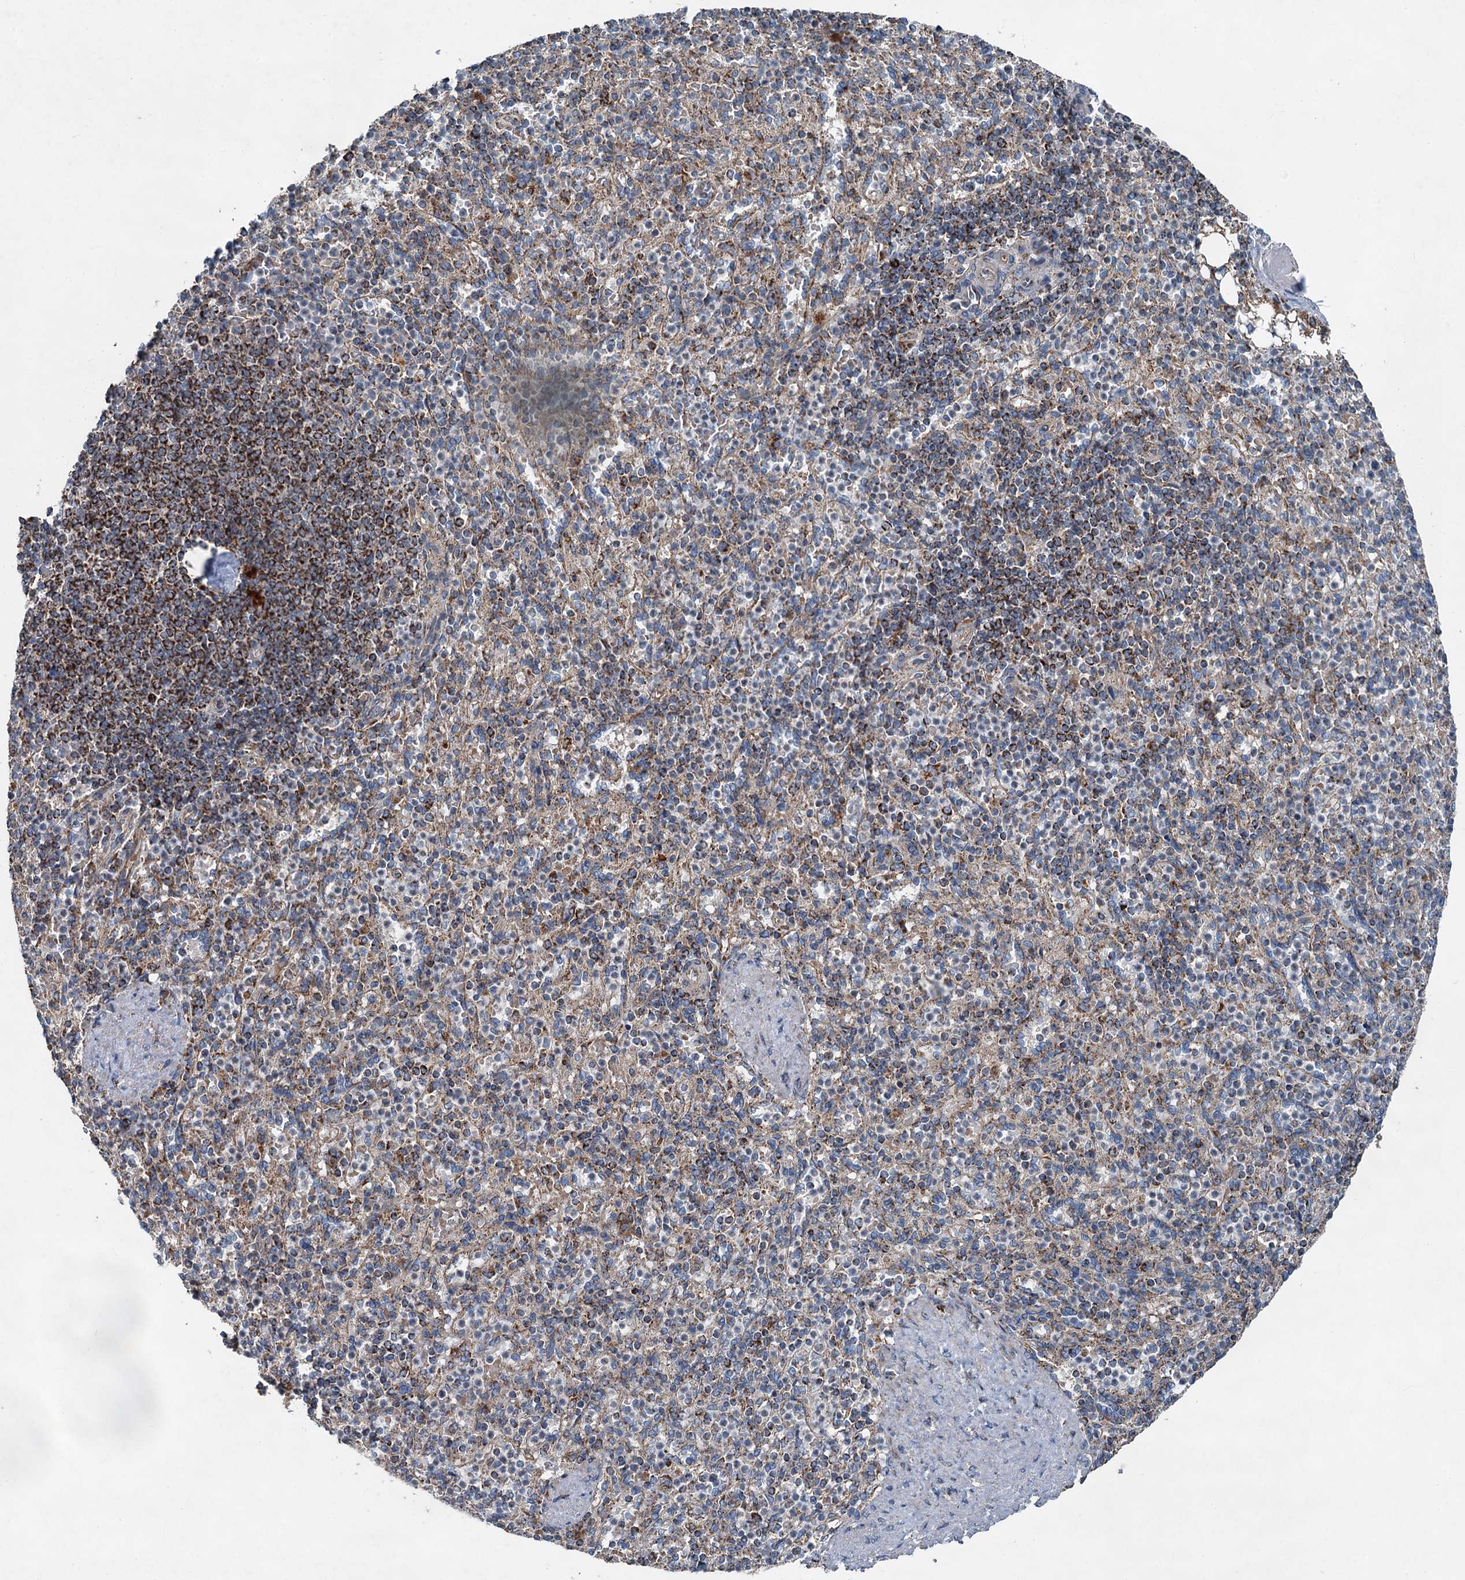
{"staining": {"intensity": "moderate", "quantity": "25%-75%", "location": "cytoplasmic/membranous"}, "tissue": "spleen", "cell_type": "Cells in red pulp", "image_type": "normal", "snomed": [{"axis": "morphology", "description": "Normal tissue, NOS"}, {"axis": "topography", "description": "Spleen"}], "caption": "Moderate cytoplasmic/membranous staining for a protein is identified in approximately 25%-75% of cells in red pulp of normal spleen using IHC.", "gene": "HAUS2", "patient": {"sex": "female", "age": 74}}